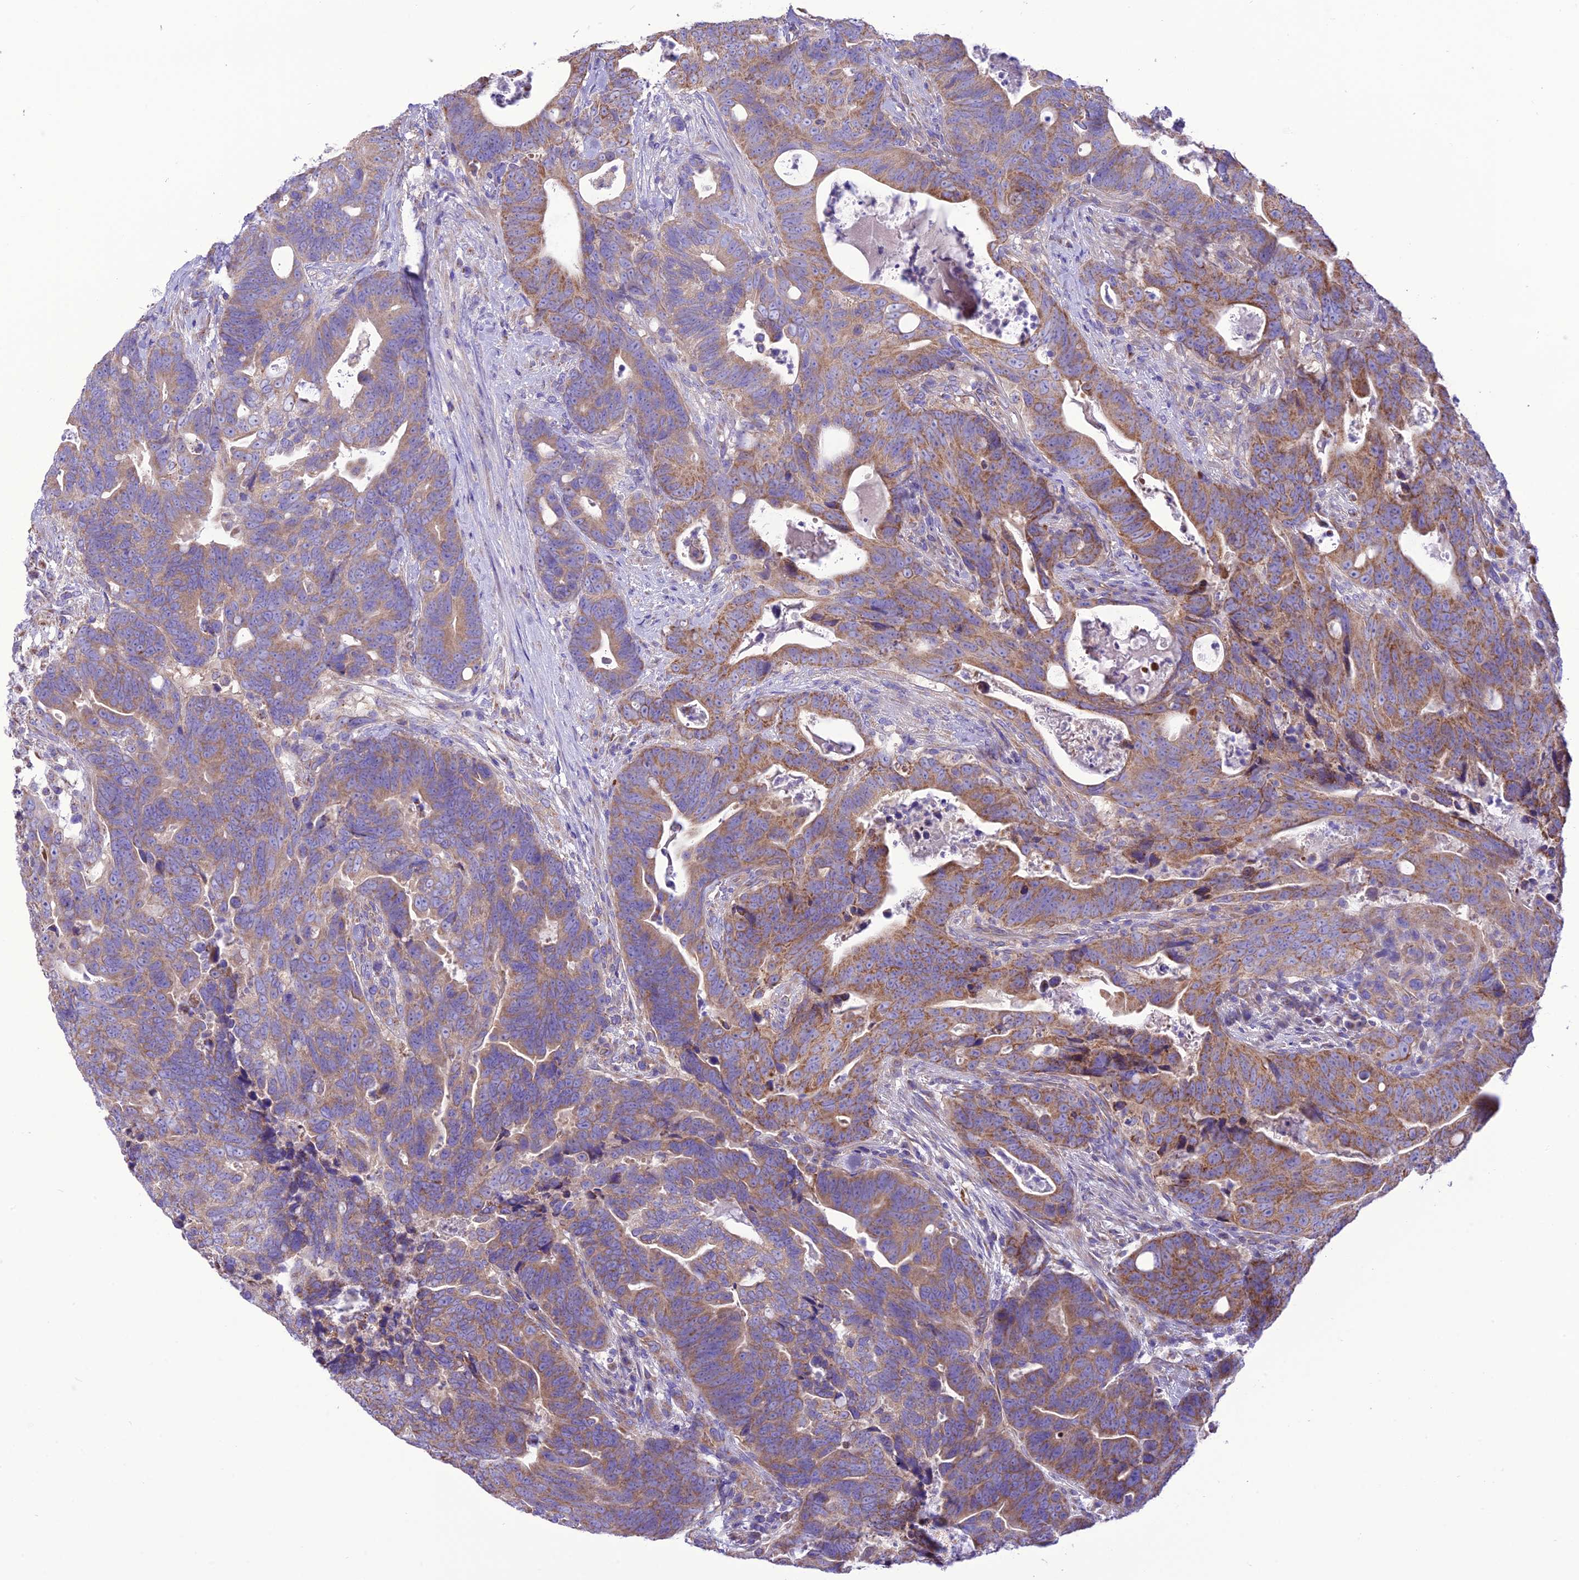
{"staining": {"intensity": "moderate", "quantity": ">75%", "location": "cytoplasmic/membranous"}, "tissue": "colorectal cancer", "cell_type": "Tumor cells", "image_type": "cancer", "snomed": [{"axis": "morphology", "description": "Adenocarcinoma, NOS"}, {"axis": "topography", "description": "Colon"}], "caption": "Tumor cells exhibit medium levels of moderate cytoplasmic/membranous expression in about >75% of cells in human colorectal cancer (adenocarcinoma).", "gene": "MAP3K12", "patient": {"sex": "female", "age": 82}}